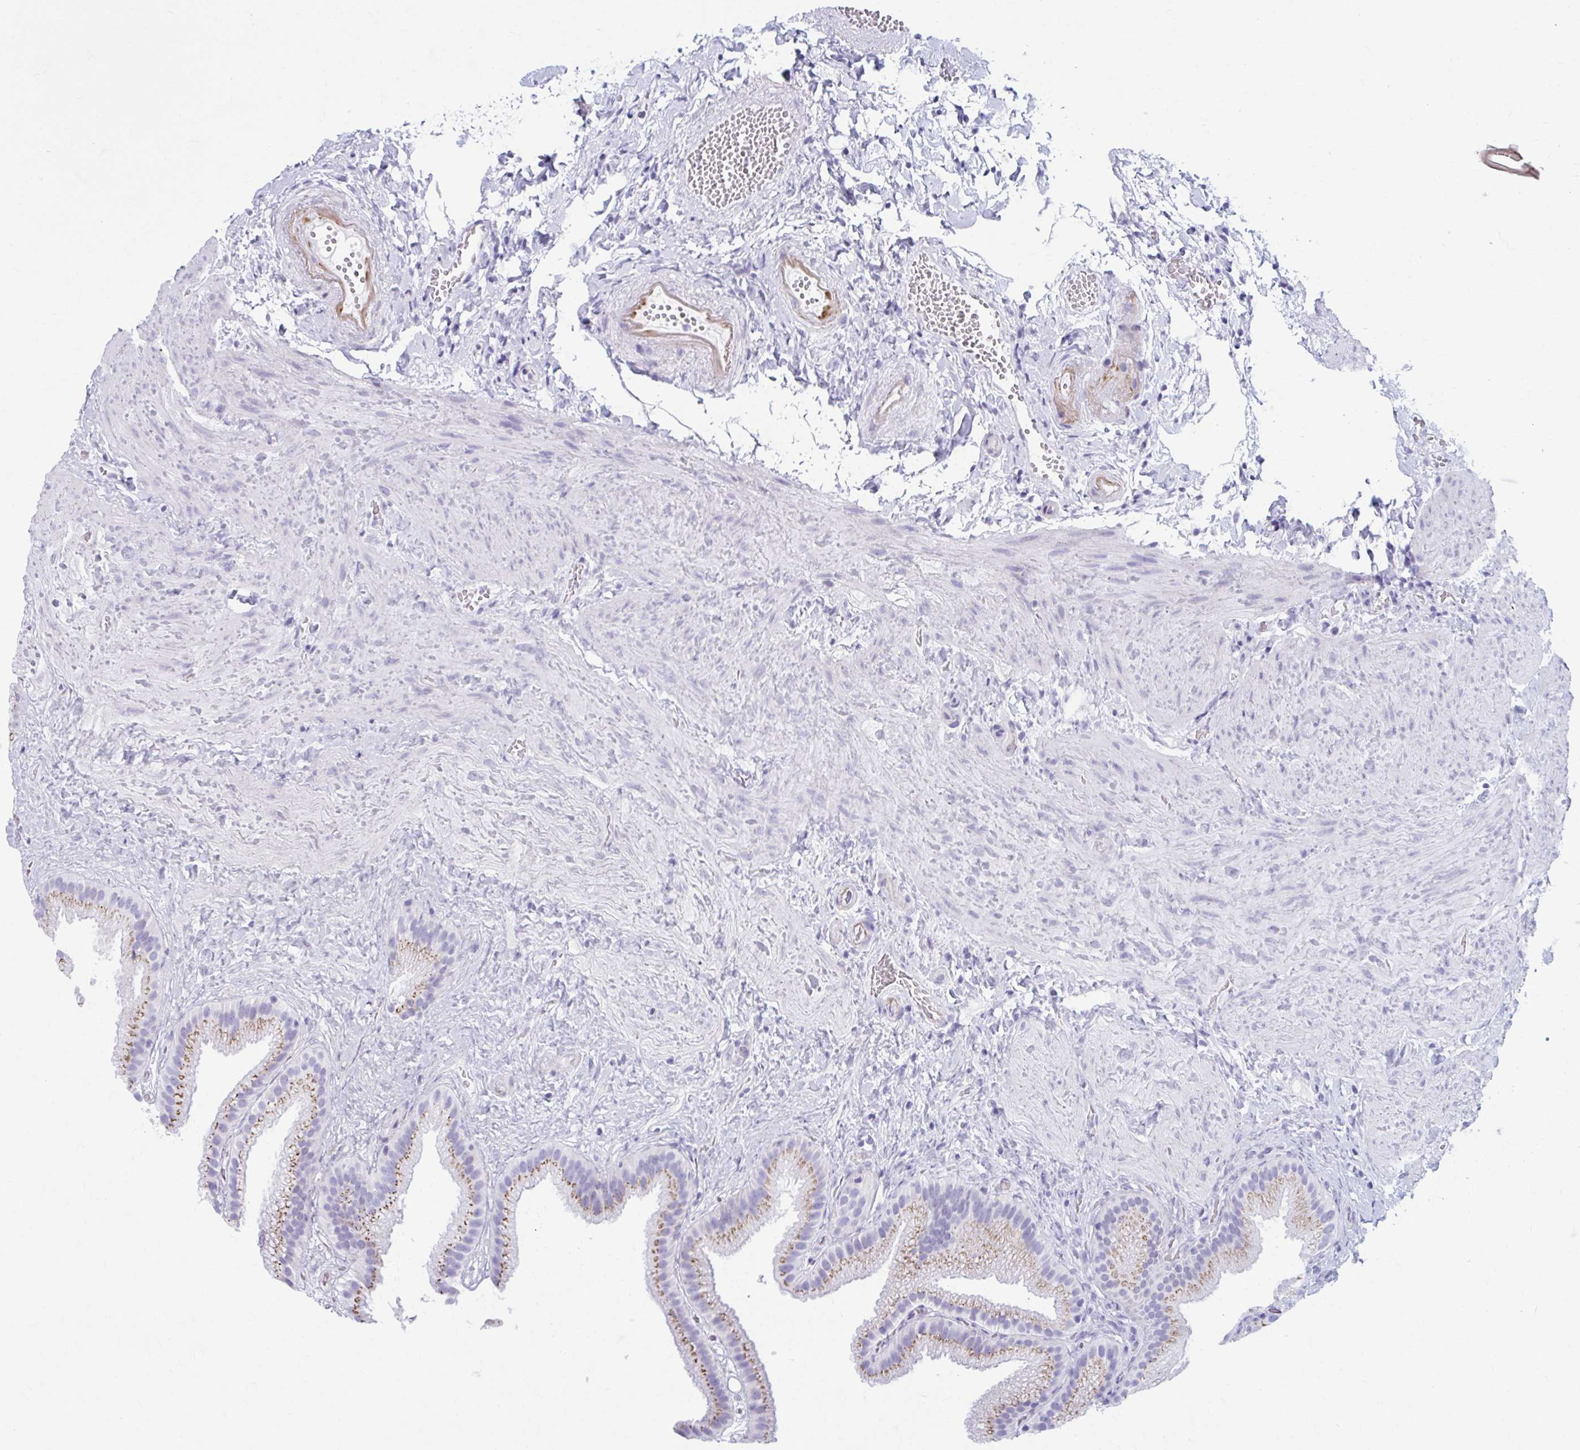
{"staining": {"intensity": "moderate", "quantity": ">75%", "location": "cytoplasmic/membranous"}, "tissue": "gallbladder", "cell_type": "Glandular cells", "image_type": "normal", "snomed": [{"axis": "morphology", "description": "Normal tissue, NOS"}, {"axis": "topography", "description": "Gallbladder"}], "caption": "A histopathology image of human gallbladder stained for a protein demonstrates moderate cytoplasmic/membranous brown staining in glandular cells.", "gene": "KCNE2", "patient": {"sex": "female", "age": 63}}